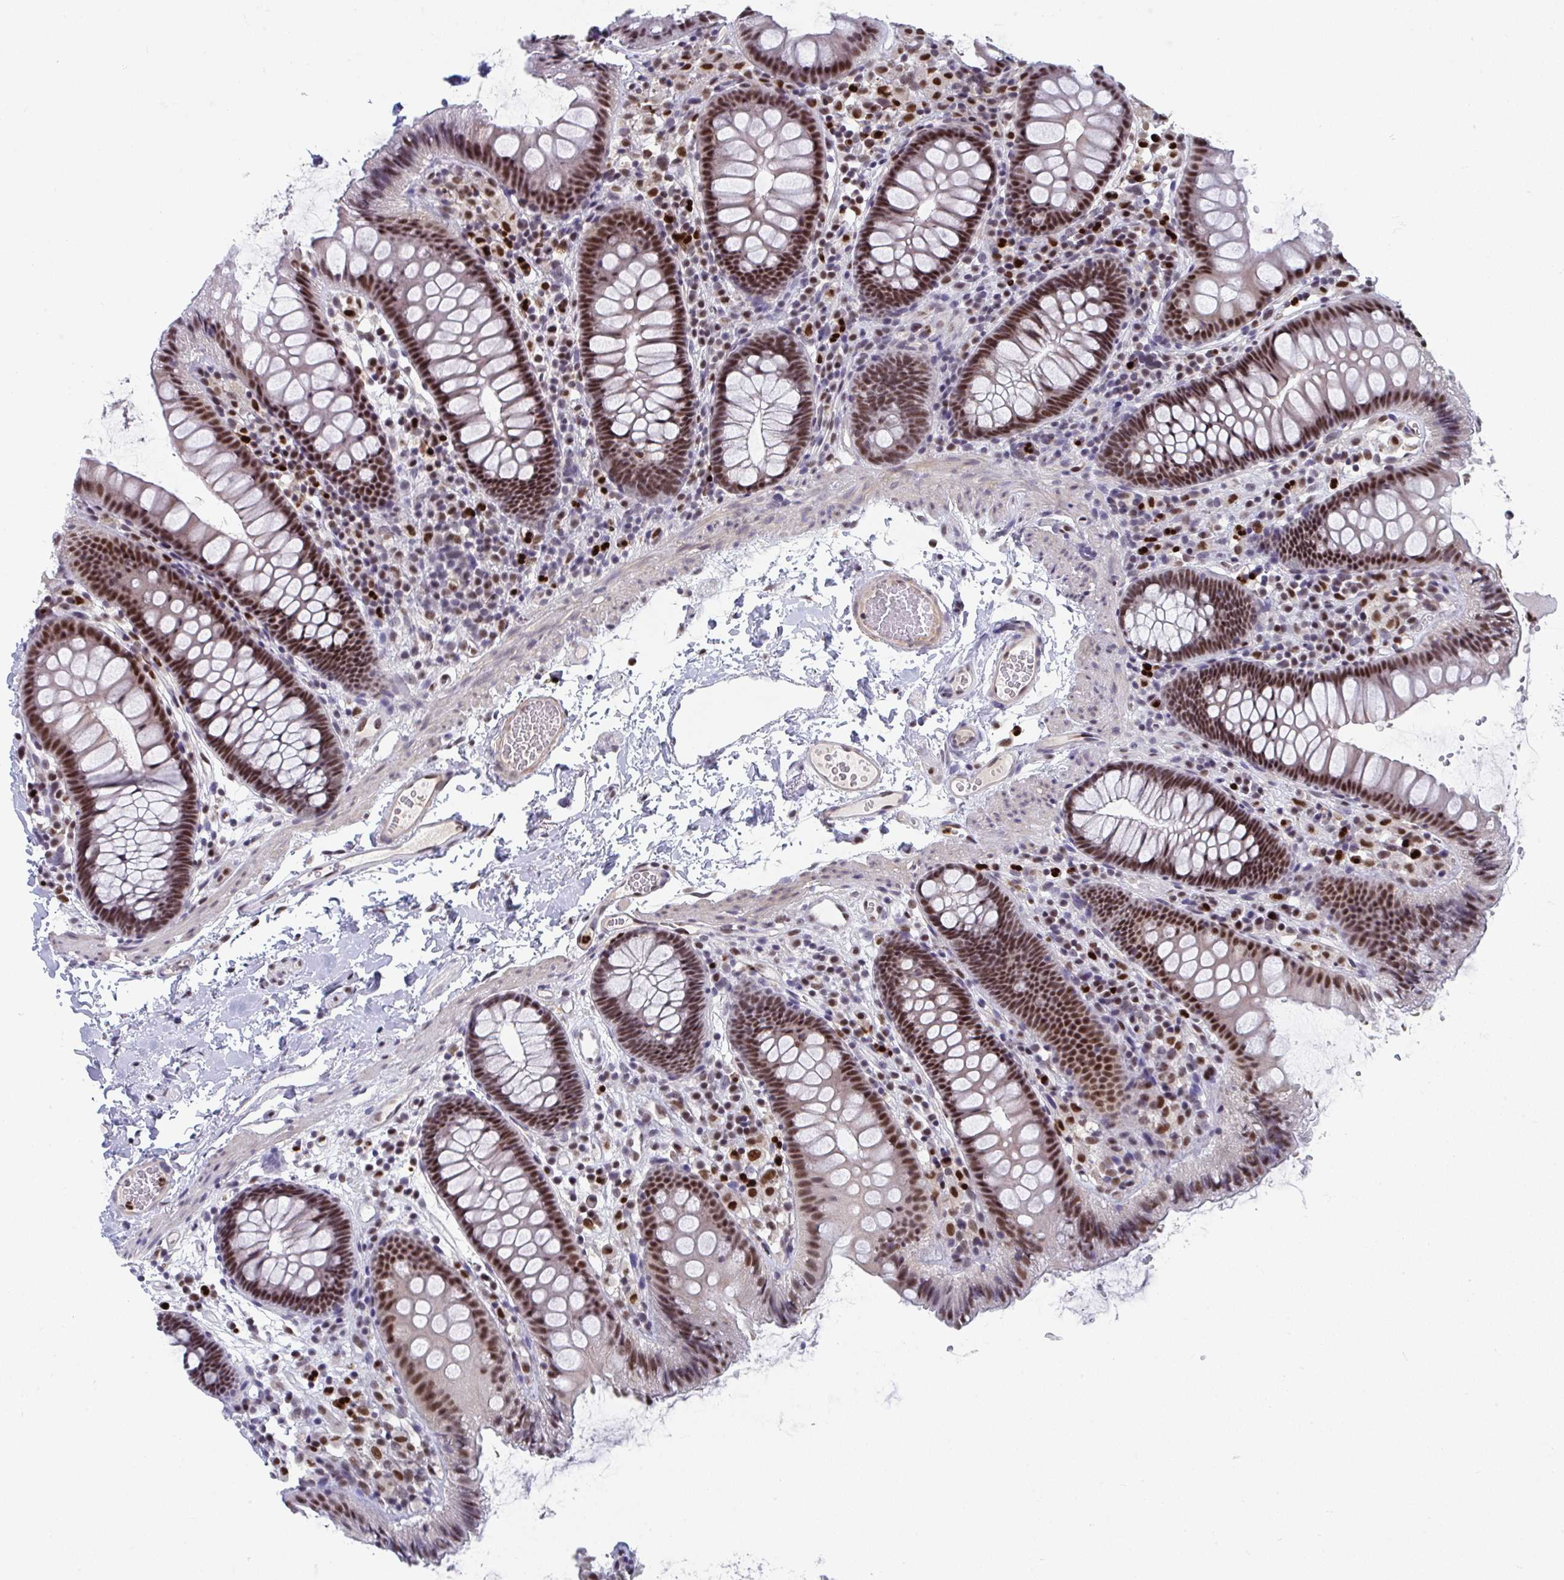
{"staining": {"intensity": "weak", "quantity": "25%-75%", "location": "nuclear"}, "tissue": "colon", "cell_type": "Endothelial cells", "image_type": "normal", "snomed": [{"axis": "morphology", "description": "Normal tissue, NOS"}, {"axis": "topography", "description": "Colon"}], "caption": "Endothelial cells show weak nuclear positivity in approximately 25%-75% of cells in unremarkable colon. (DAB (3,3'-diaminobenzidine) IHC, brown staining for protein, blue staining for nuclei).", "gene": "JDP2", "patient": {"sex": "male", "age": 84}}